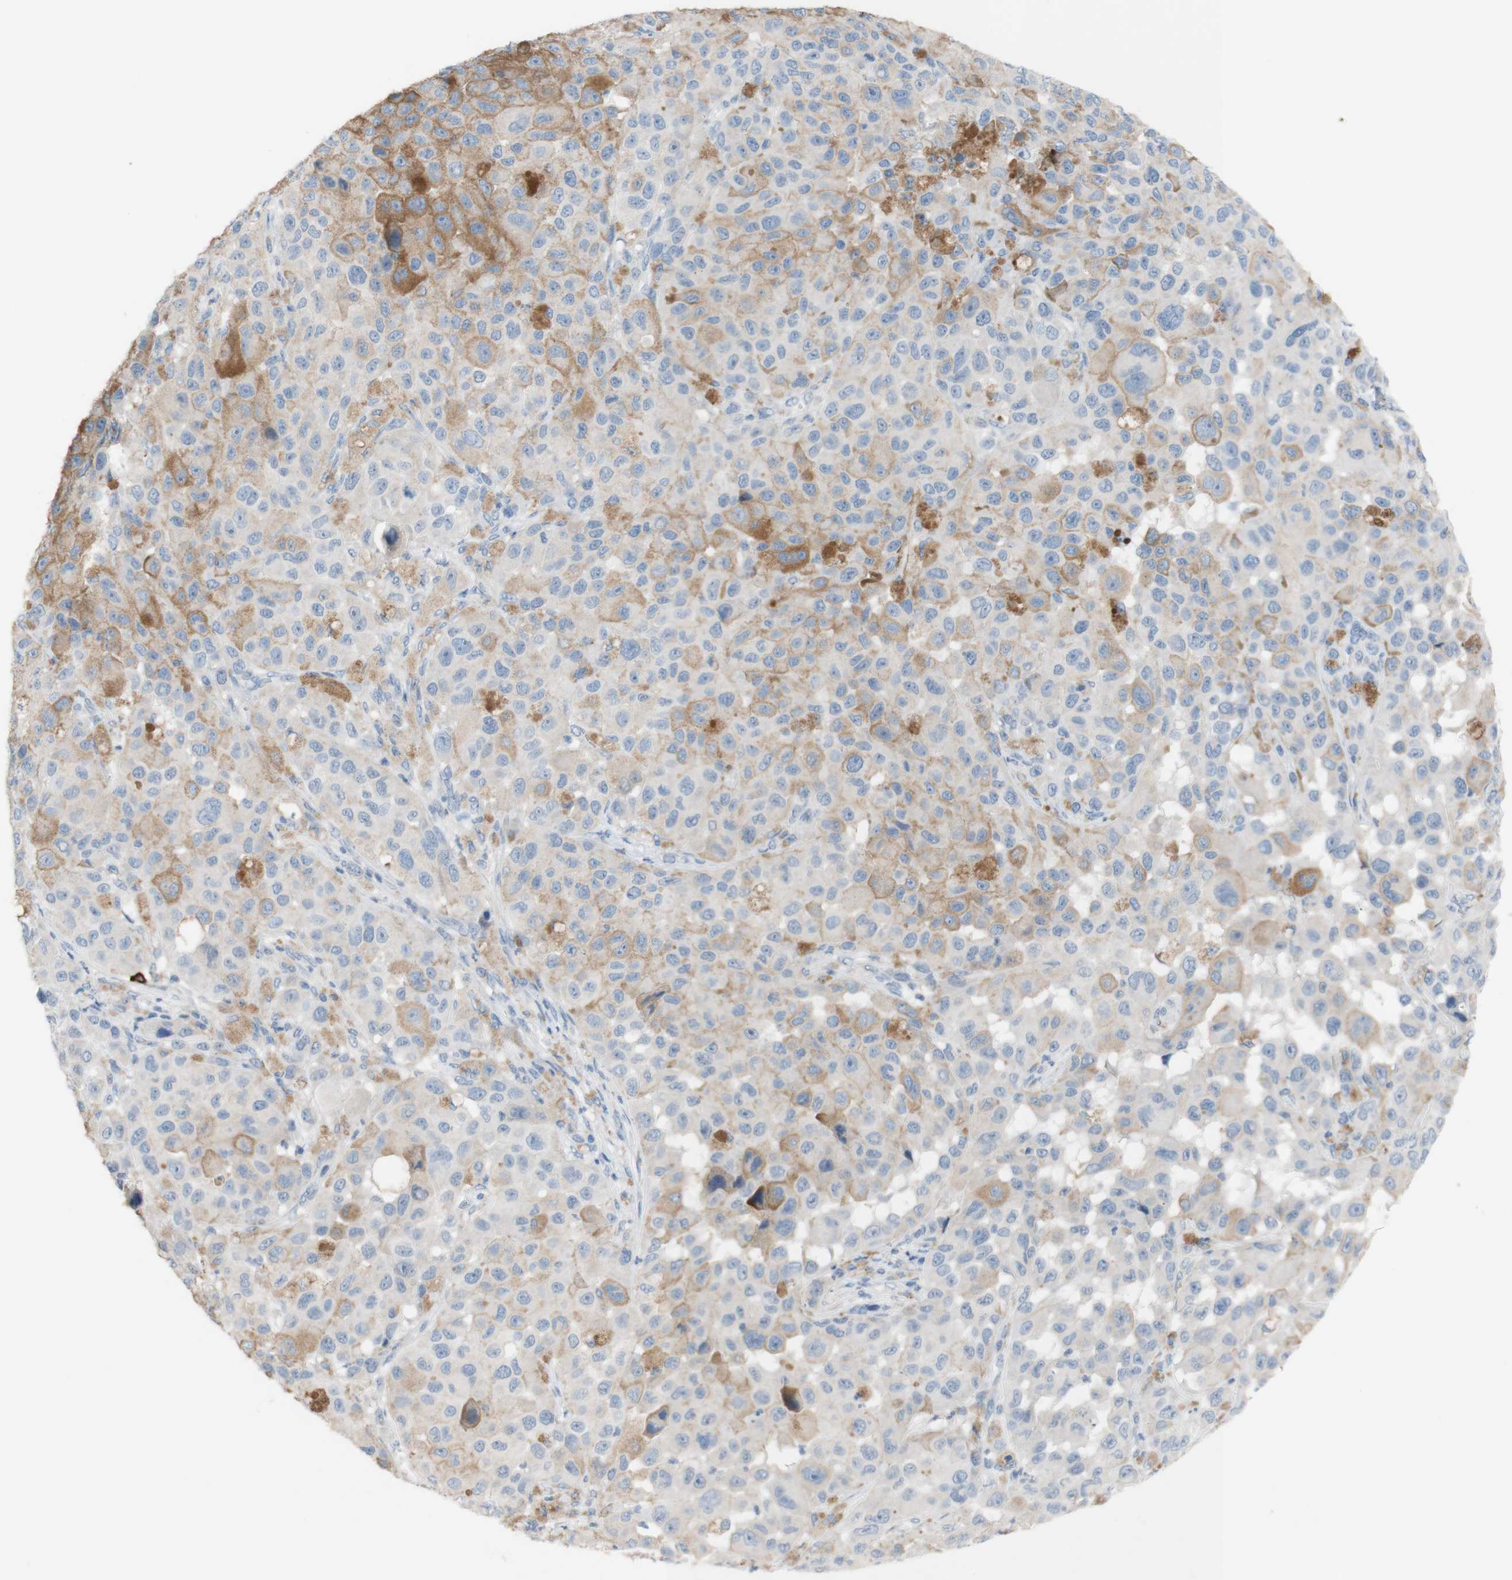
{"staining": {"intensity": "moderate", "quantity": "25%-75%", "location": "cytoplasmic/membranous"}, "tissue": "melanoma", "cell_type": "Tumor cells", "image_type": "cancer", "snomed": [{"axis": "morphology", "description": "Malignant melanoma, NOS"}, {"axis": "topography", "description": "Skin"}], "caption": "The micrograph displays immunohistochemical staining of melanoma. There is moderate cytoplasmic/membranous expression is identified in approximately 25%-75% of tumor cells.", "gene": "PACSIN1", "patient": {"sex": "male", "age": 96}}